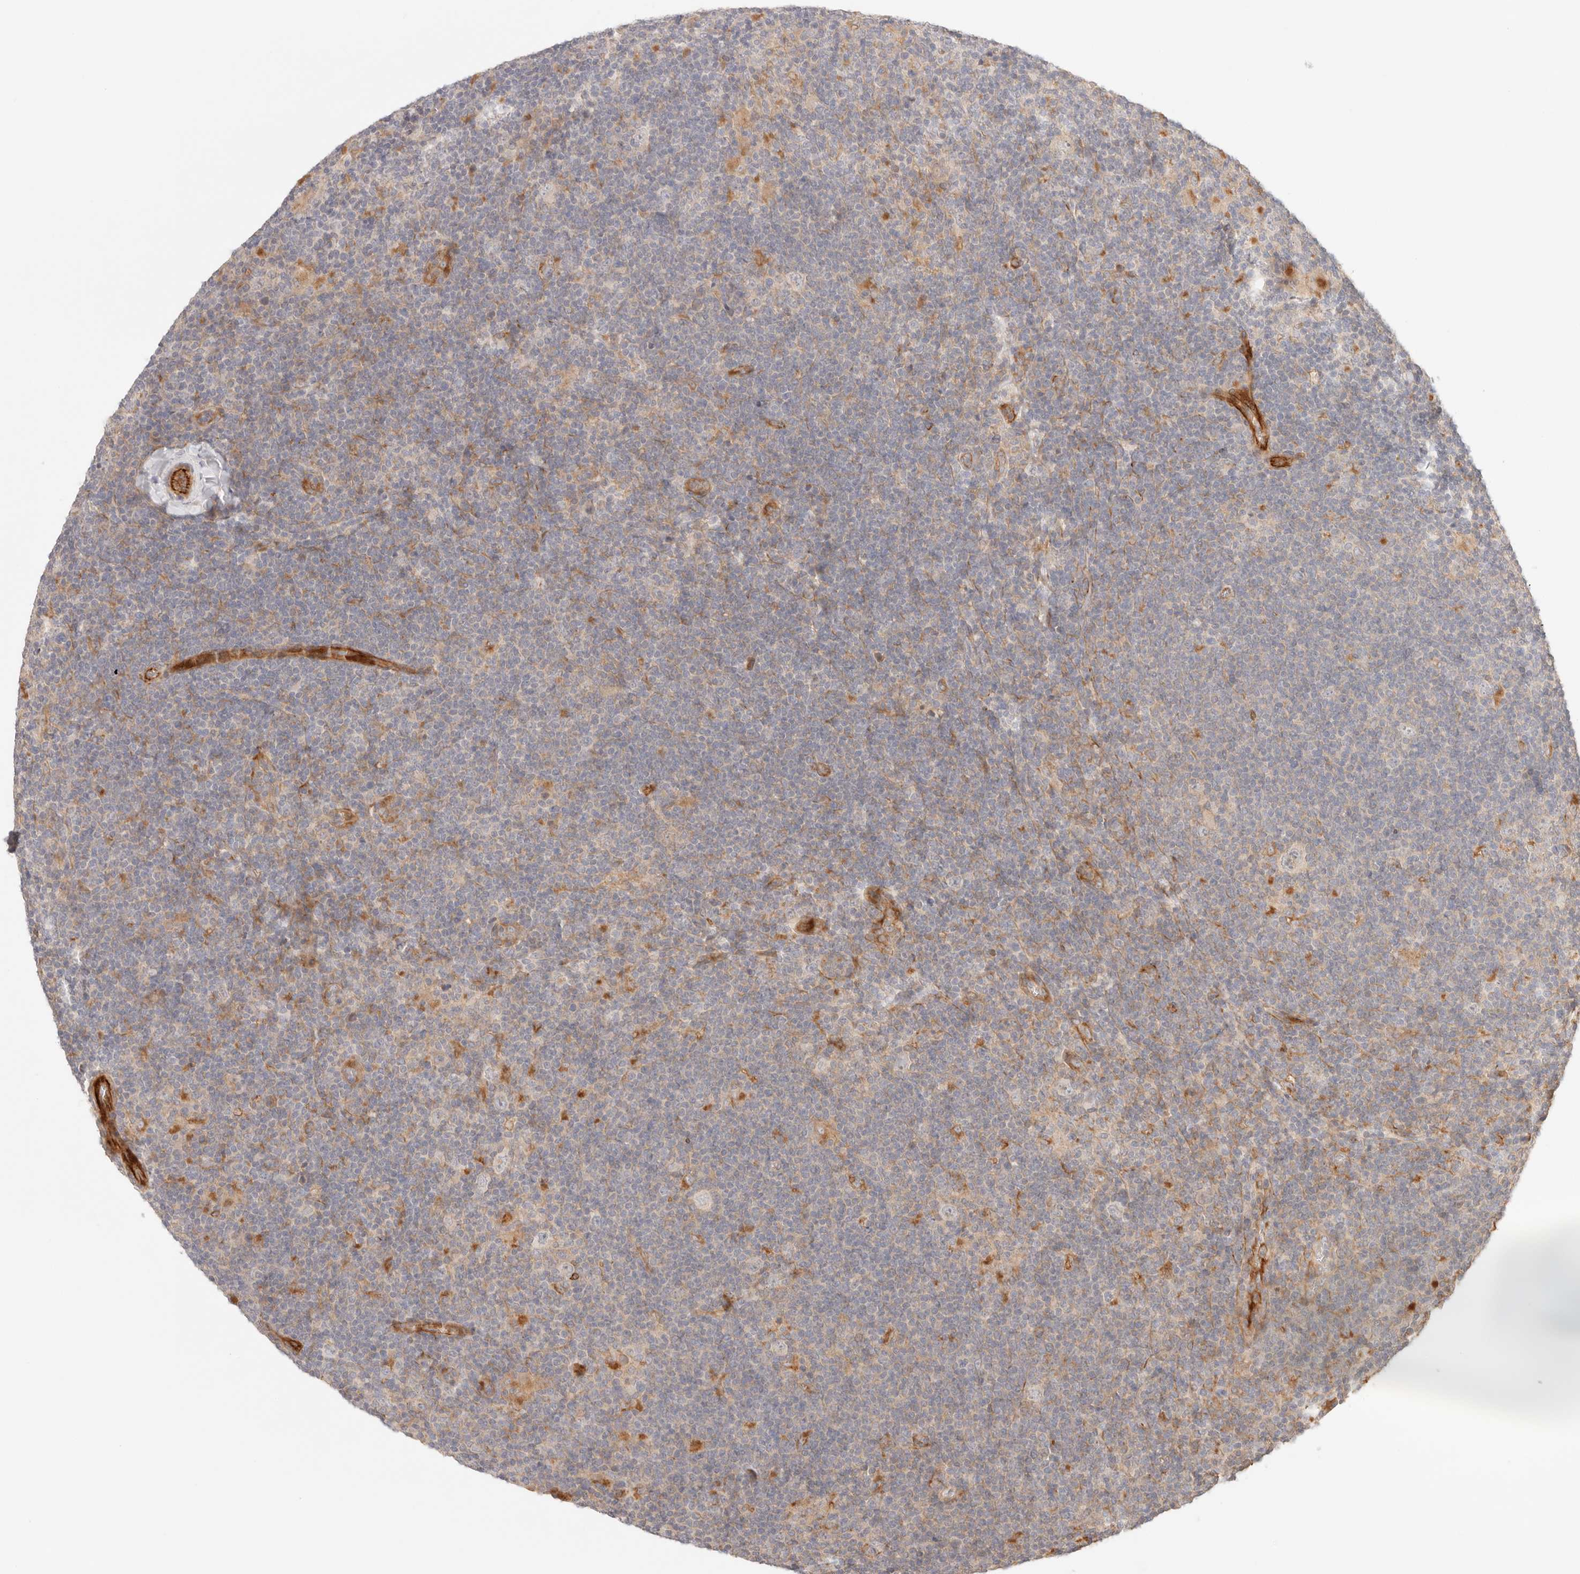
{"staining": {"intensity": "moderate", "quantity": "<25%", "location": "cytoplasmic/membranous"}, "tissue": "lymphoma", "cell_type": "Tumor cells", "image_type": "cancer", "snomed": [{"axis": "morphology", "description": "Hodgkin's disease, NOS"}, {"axis": "topography", "description": "Lymph node"}], "caption": "Immunohistochemical staining of Hodgkin's disease shows moderate cytoplasmic/membranous protein positivity in approximately <25% of tumor cells.", "gene": "IL1R2", "patient": {"sex": "female", "age": 57}}